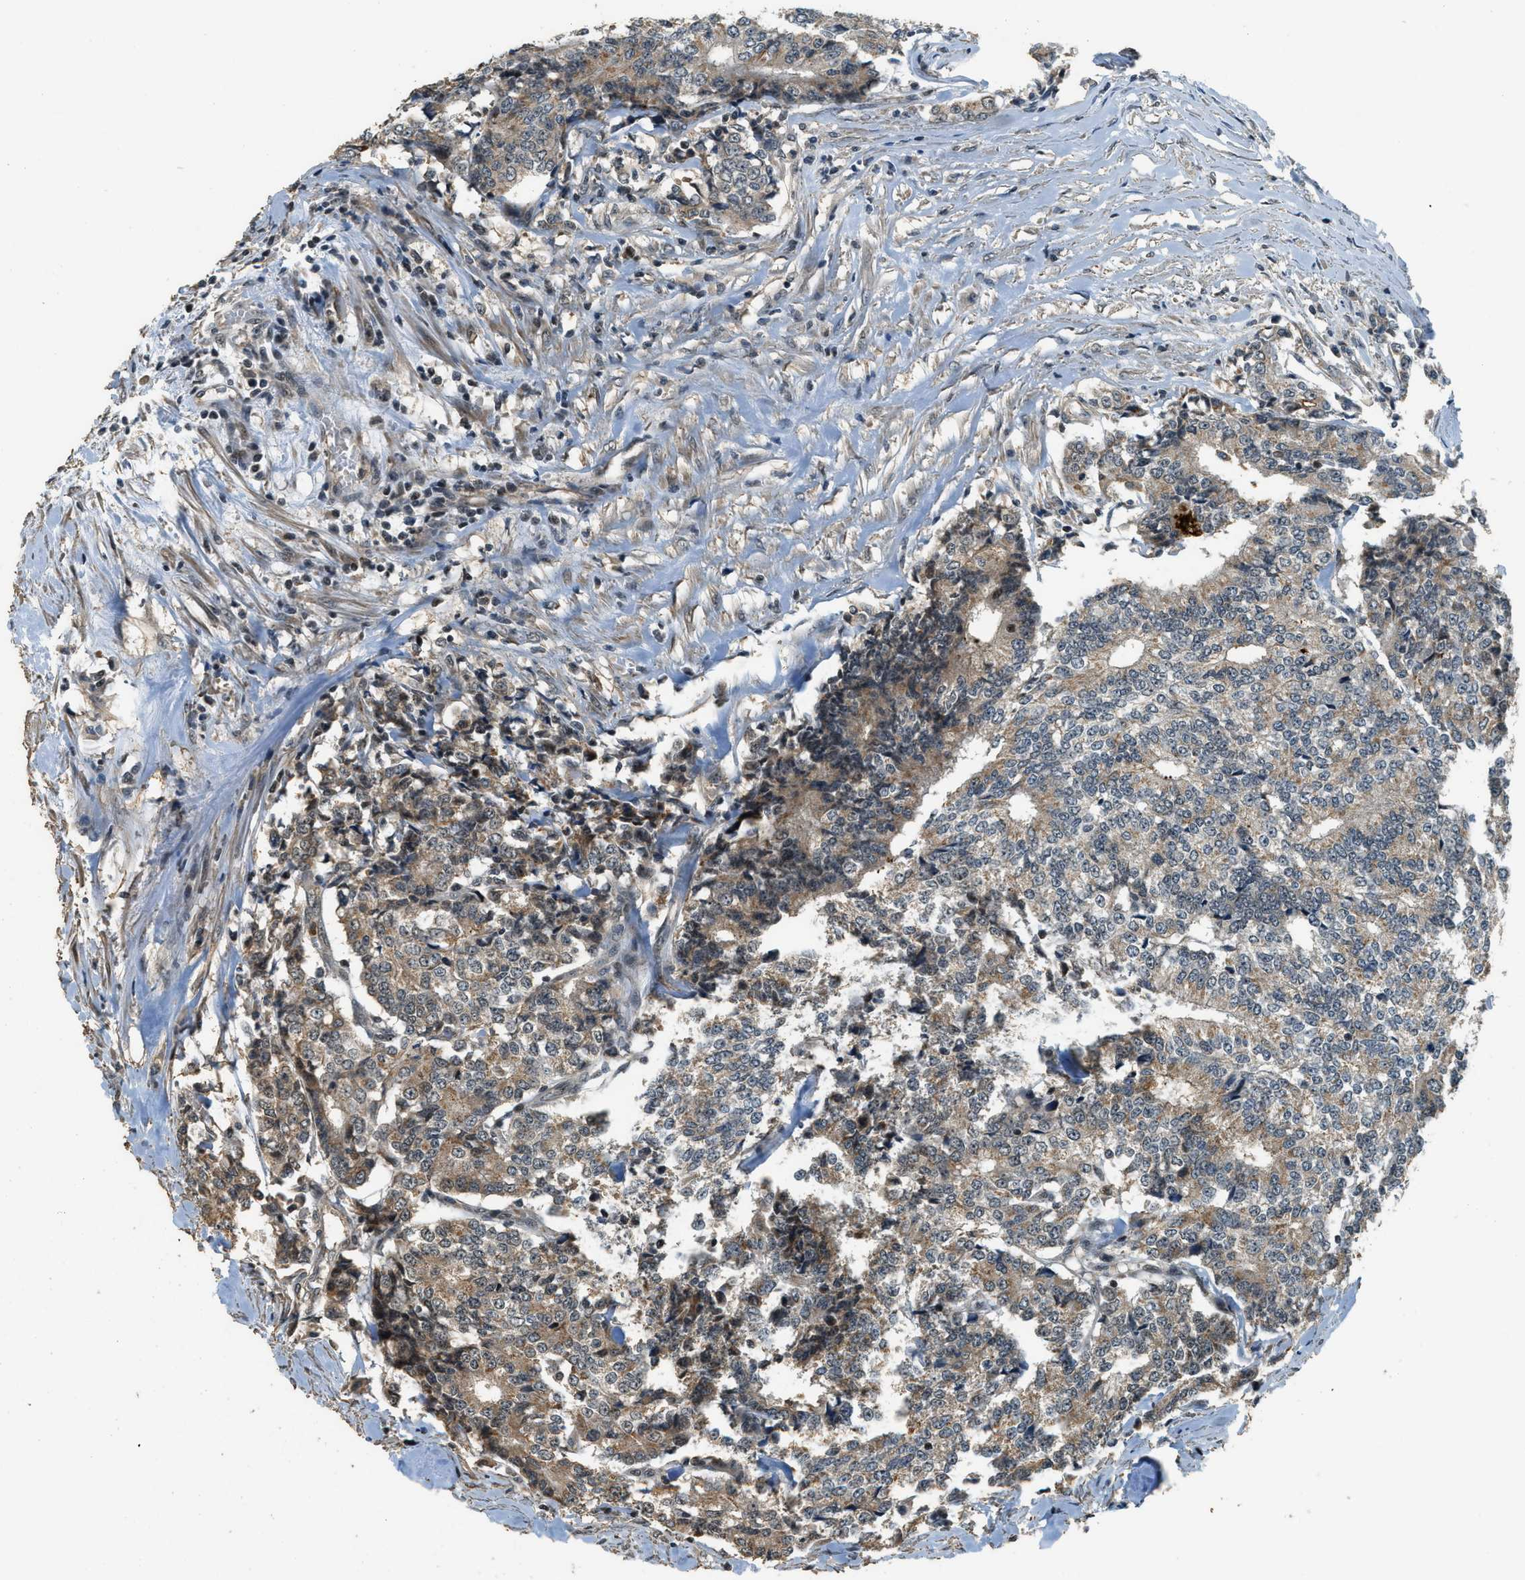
{"staining": {"intensity": "moderate", "quantity": ">75%", "location": "cytoplasmic/membranous"}, "tissue": "prostate cancer", "cell_type": "Tumor cells", "image_type": "cancer", "snomed": [{"axis": "morphology", "description": "Normal tissue, NOS"}, {"axis": "morphology", "description": "Adenocarcinoma, High grade"}, {"axis": "topography", "description": "Prostate"}, {"axis": "topography", "description": "Seminal veicle"}], "caption": "Tumor cells exhibit moderate cytoplasmic/membranous positivity in about >75% of cells in high-grade adenocarcinoma (prostate).", "gene": "MED21", "patient": {"sex": "male", "age": 55}}